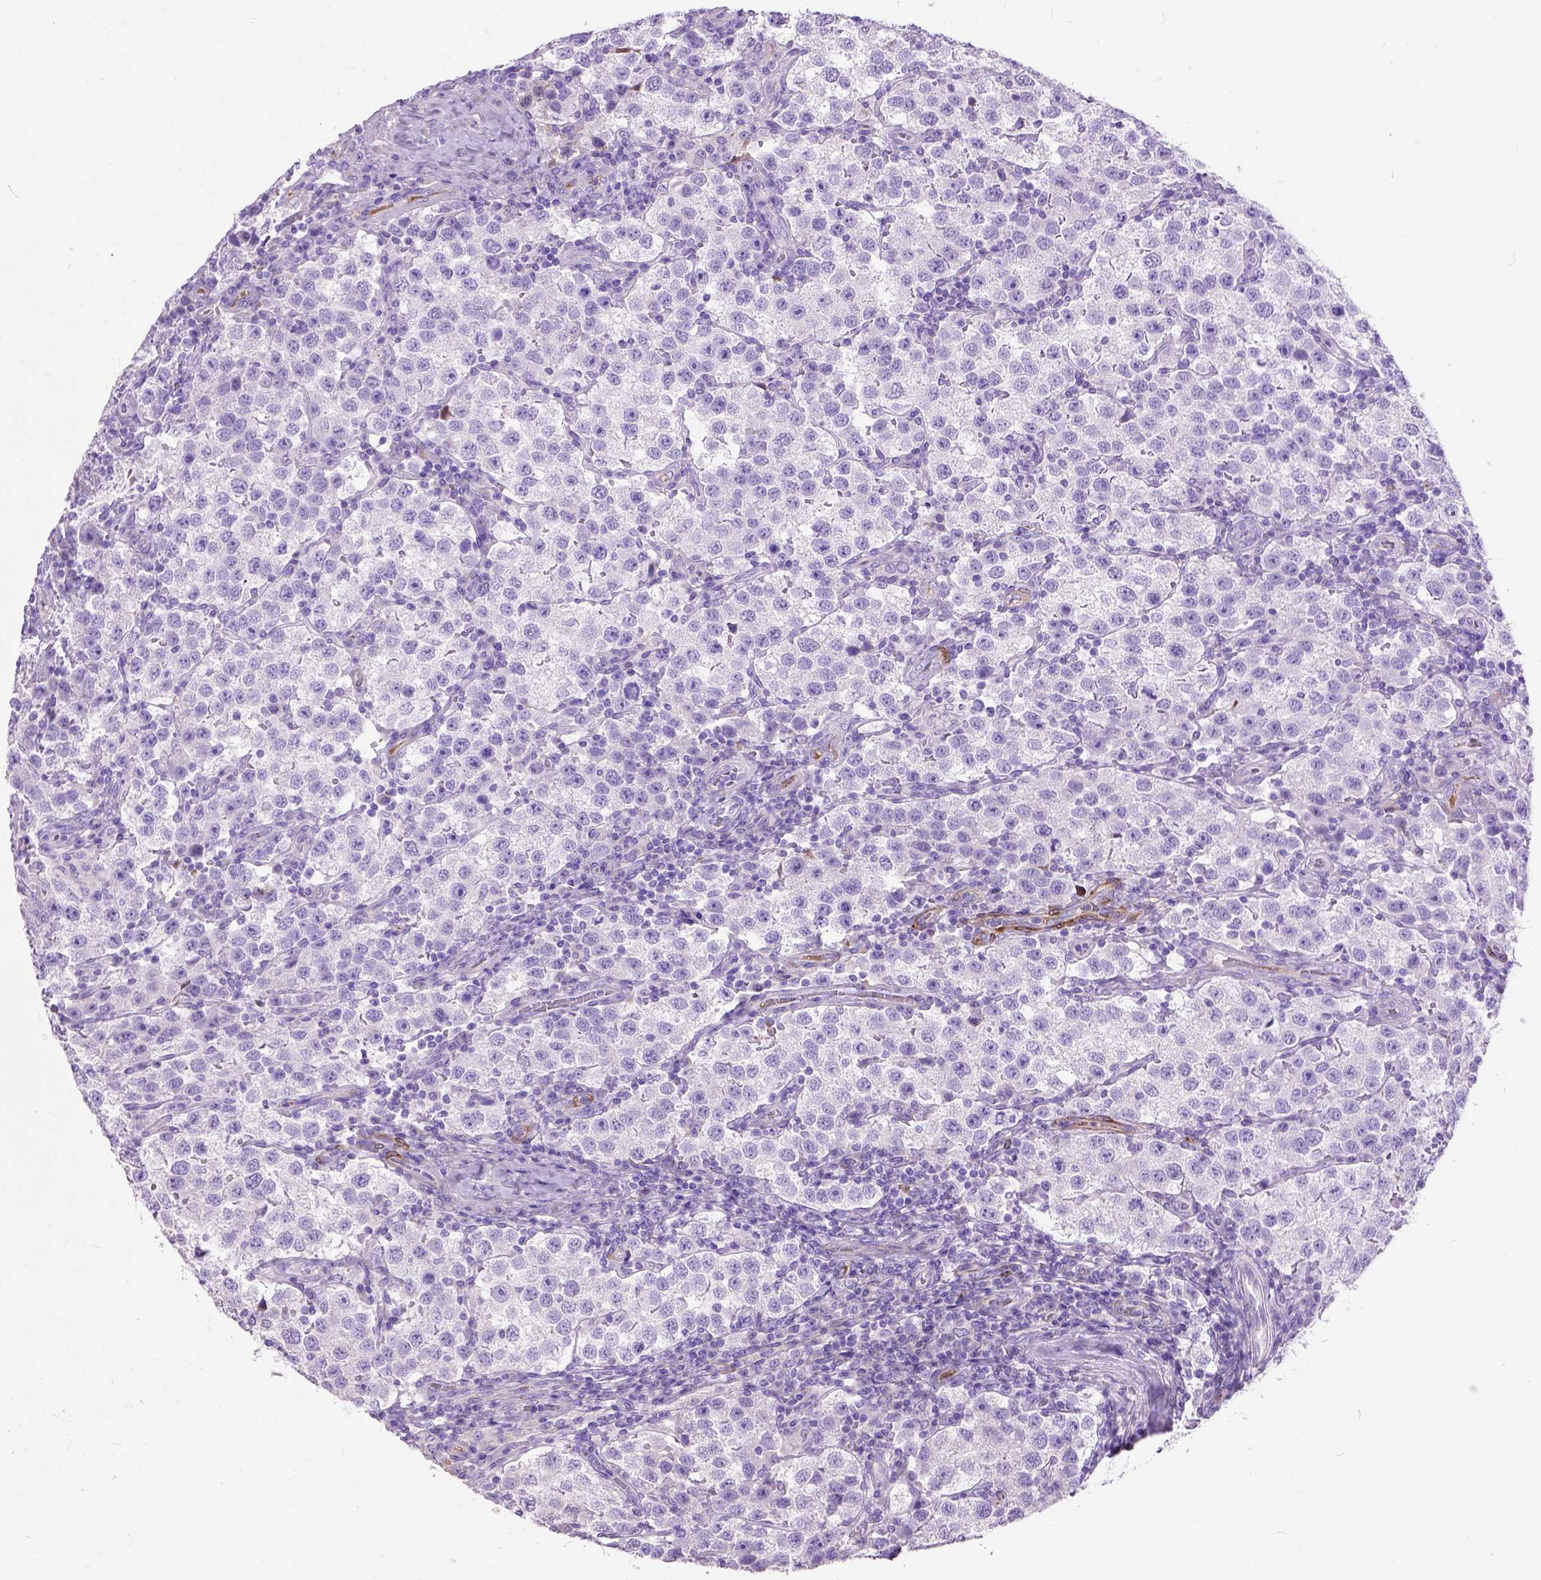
{"staining": {"intensity": "negative", "quantity": "none", "location": "none"}, "tissue": "testis cancer", "cell_type": "Tumor cells", "image_type": "cancer", "snomed": [{"axis": "morphology", "description": "Seminoma, NOS"}, {"axis": "topography", "description": "Testis"}], "caption": "There is no significant staining in tumor cells of testis seminoma.", "gene": "MAPT", "patient": {"sex": "male", "age": 37}}